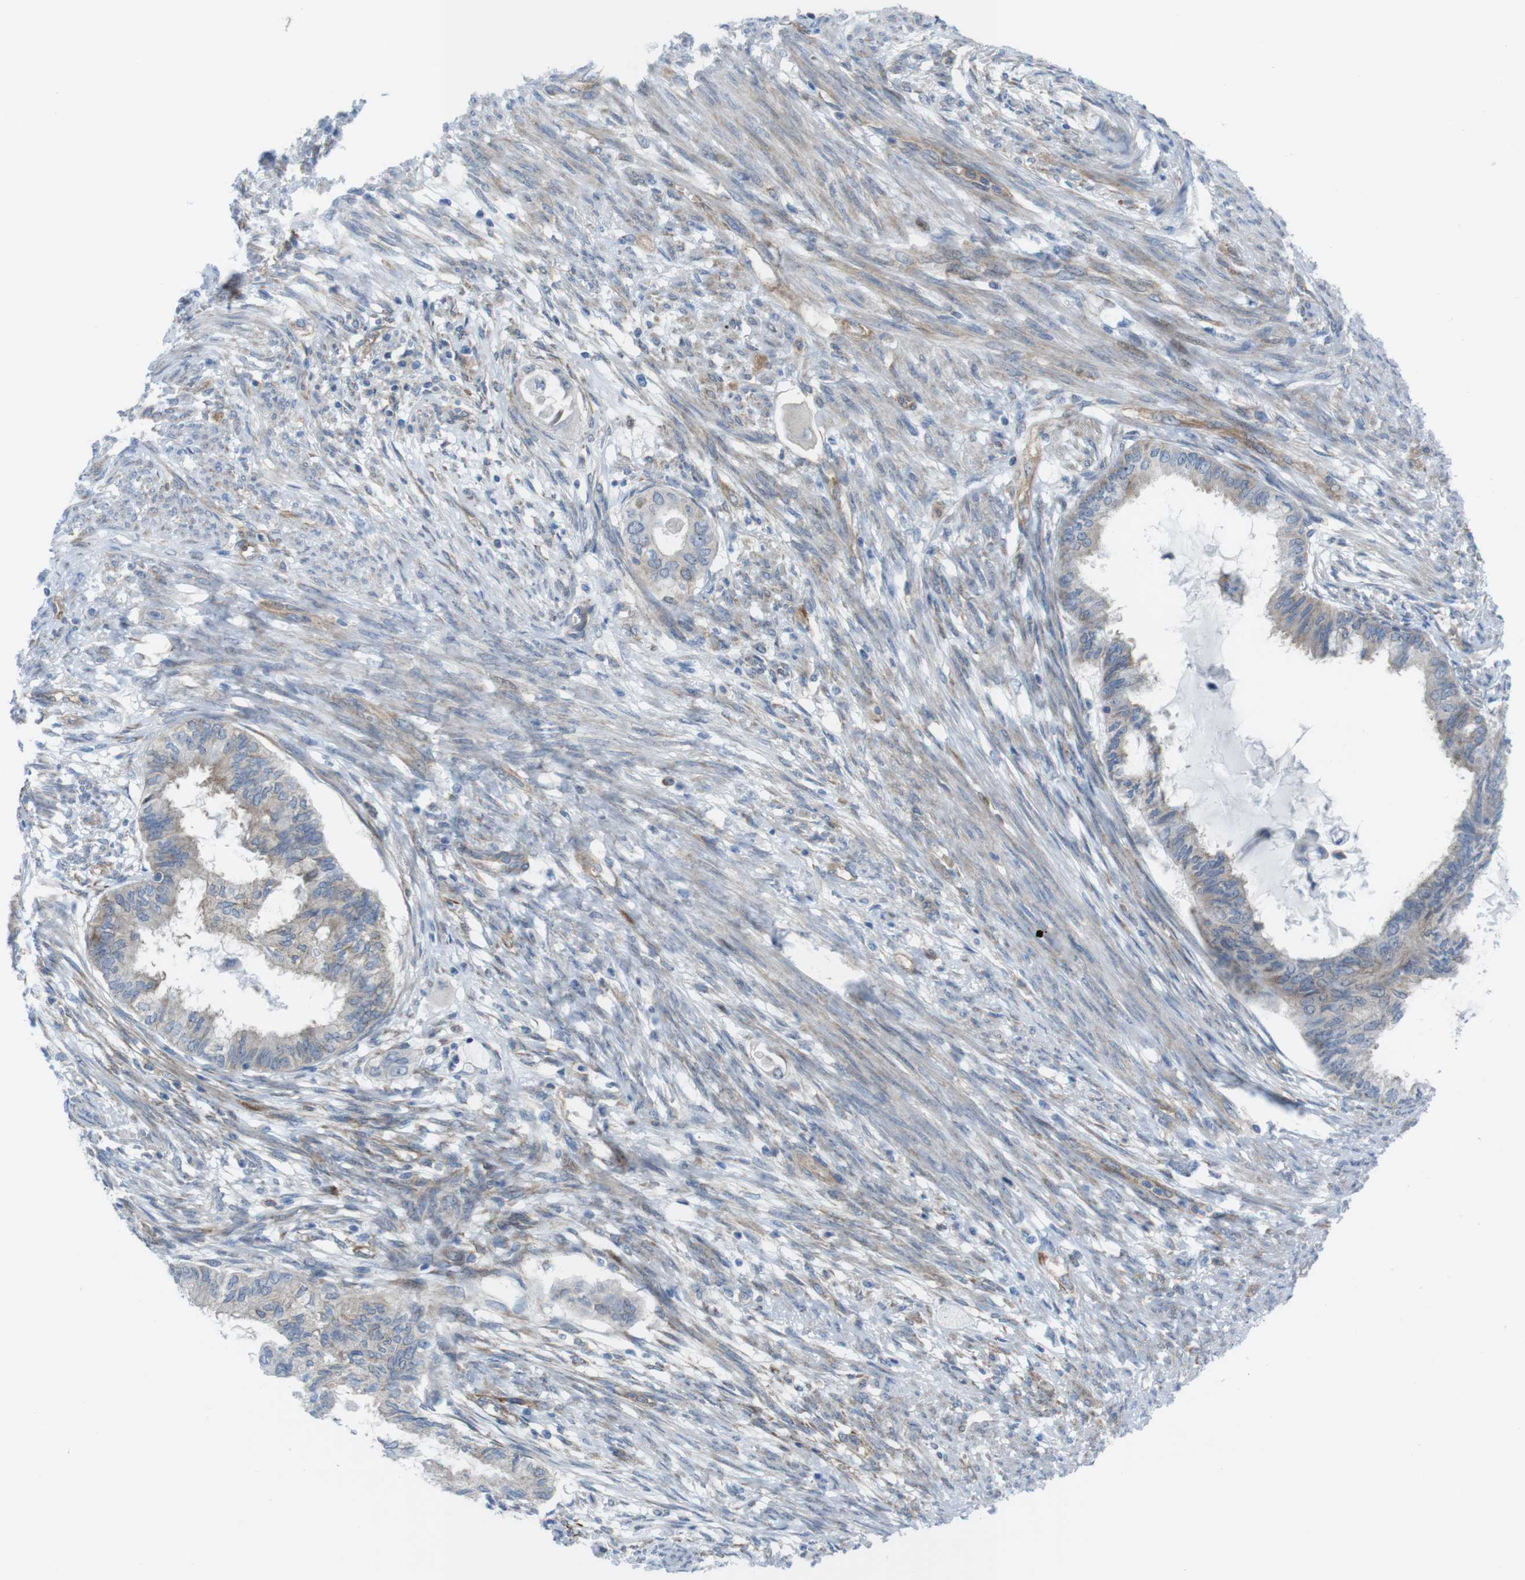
{"staining": {"intensity": "moderate", "quantity": "25%-75%", "location": "cytoplasmic/membranous"}, "tissue": "cervical cancer", "cell_type": "Tumor cells", "image_type": "cancer", "snomed": [{"axis": "morphology", "description": "Normal tissue, NOS"}, {"axis": "morphology", "description": "Adenocarcinoma, NOS"}, {"axis": "topography", "description": "Cervix"}, {"axis": "topography", "description": "Endometrium"}], "caption": "Cervical cancer (adenocarcinoma) stained with a brown dye displays moderate cytoplasmic/membranous positive positivity in about 25%-75% of tumor cells.", "gene": "DIAPH2", "patient": {"sex": "female", "age": 86}}